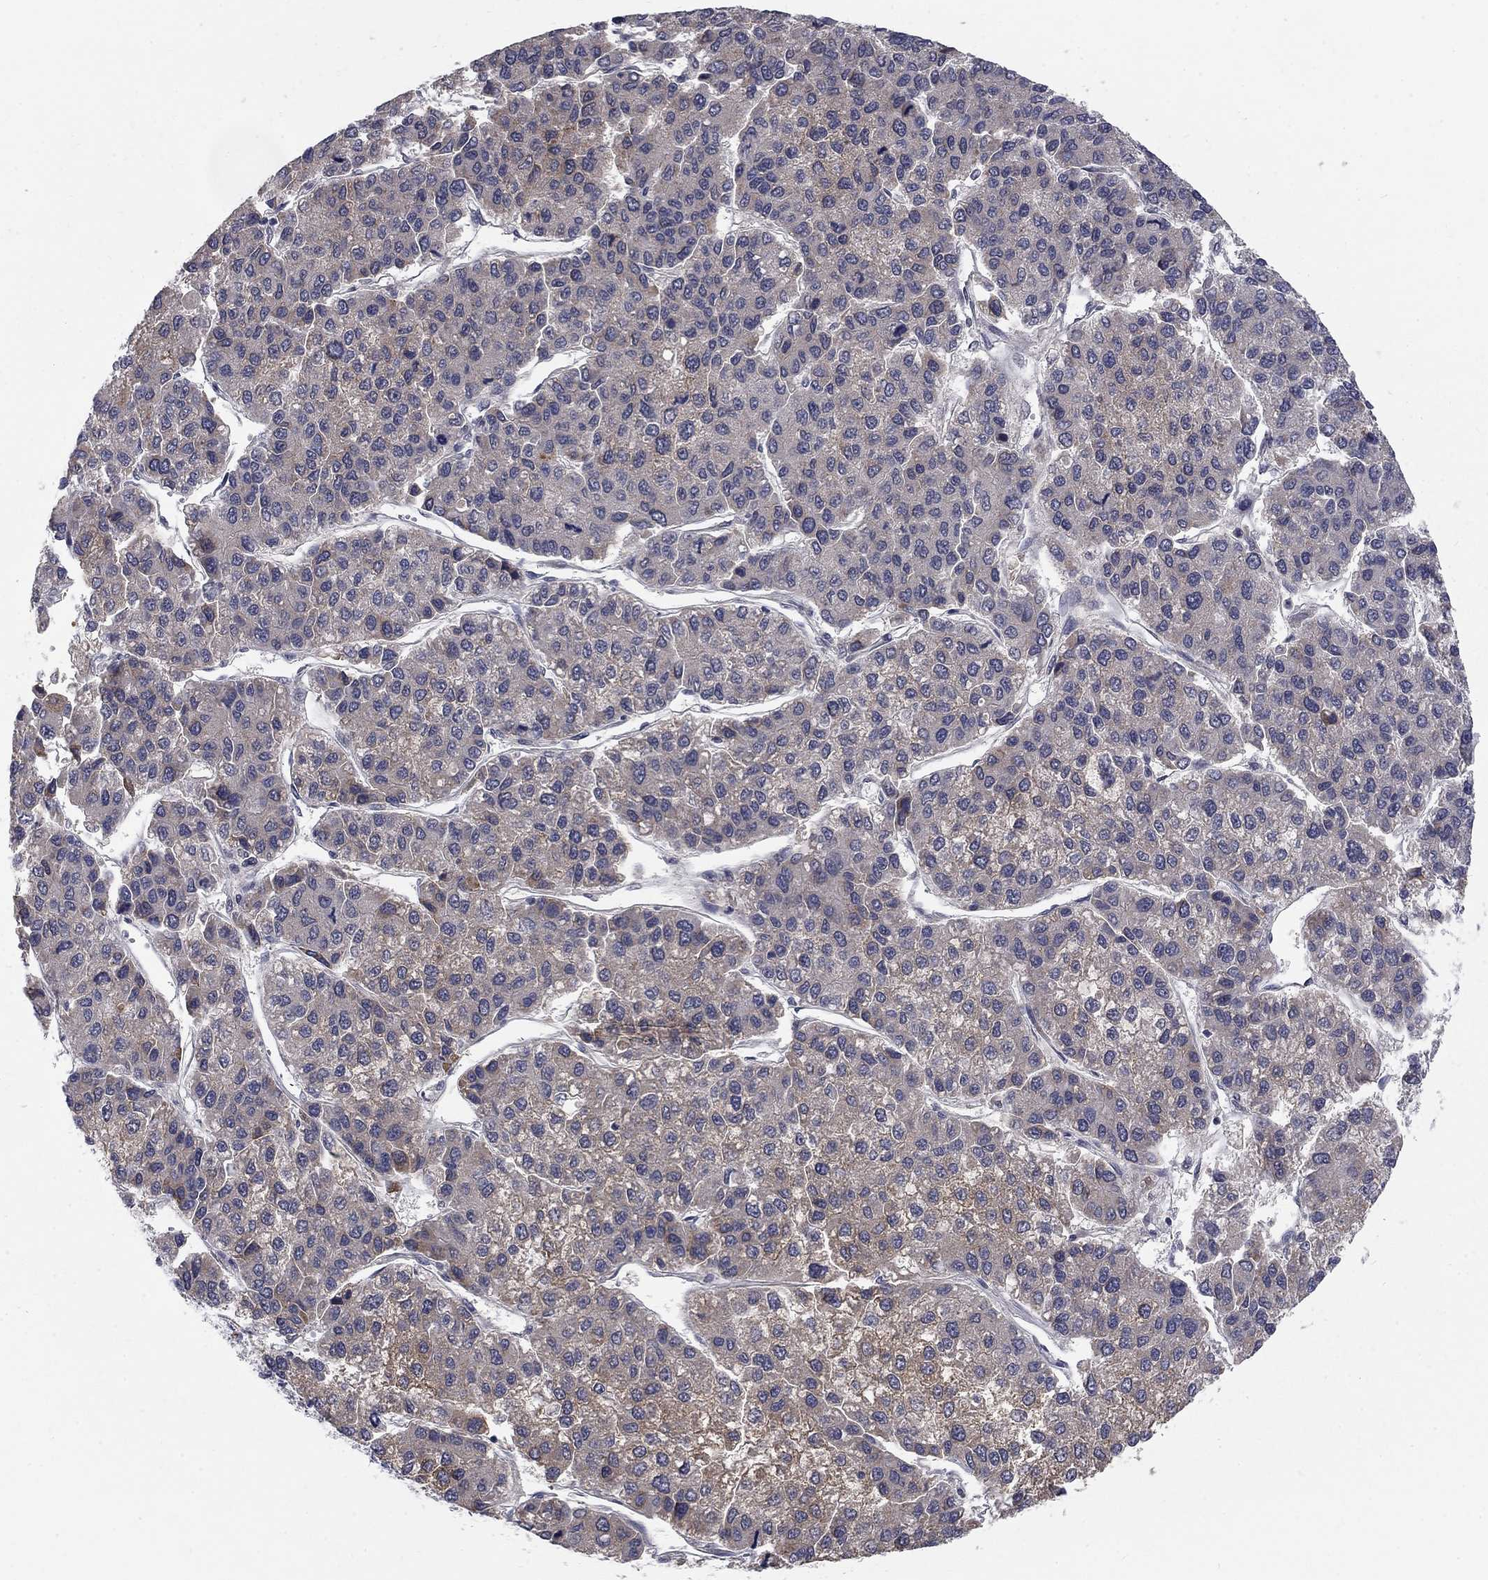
{"staining": {"intensity": "weak", "quantity": "<25%", "location": "cytoplasmic/membranous"}, "tissue": "liver cancer", "cell_type": "Tumor cells", "image_type": "cancer", "snomed": [{"axis": "morphology", "description": "Carcinoma, Hepatocellular, NOS"}, {"axis": "topography", "description": "Liver"}], "caption": "There is no significant staining in tumor cells of liver cancer (hepatocellular carcinoma).", "gene": "PANK3", "patient": {"sex": "female", "age": 66}}